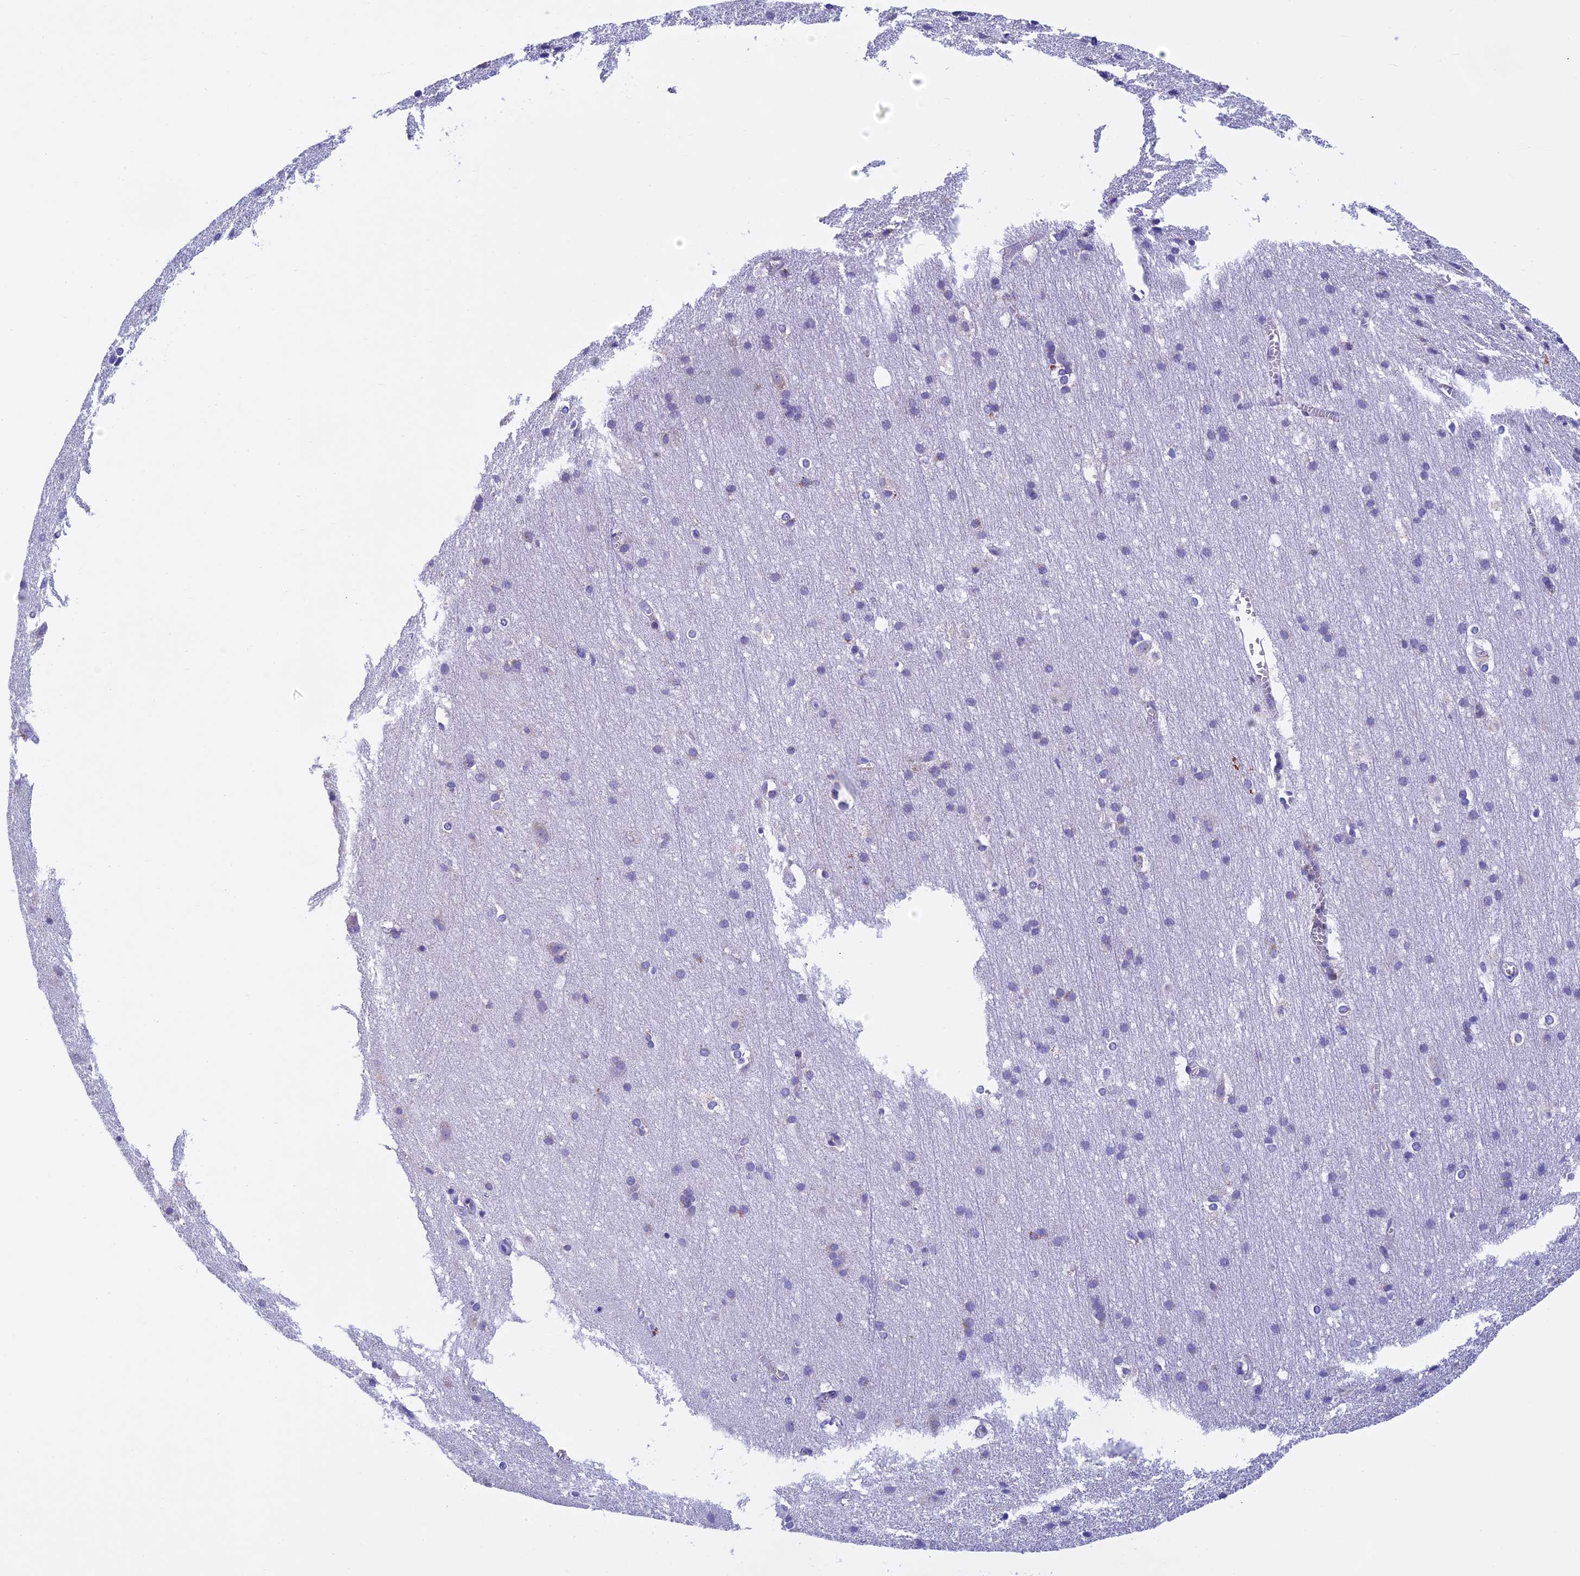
{"staining": {"intensity": "negative", "quantity": "none", "location": "none"}, "tissue": "cerebral cortex", "cell_type": "Endothelial cells", "image_type": "normal", "snomed": [{"axis": "morphology", "description": "Normal tissue, NOS"}, {"axis": "topography", "description": "Cerebral cortex"}], "caption": "Endothelial cells are negative for protein expression in benign human cerebral cortex. Brightfield microscopy of immunohistochemistry (IHC) stained with DAB (brown) and hematoxylin (blue), captured at high magnification.", "gene": "SLC8B1", "patient": {"sex": "male", "age": 54}}